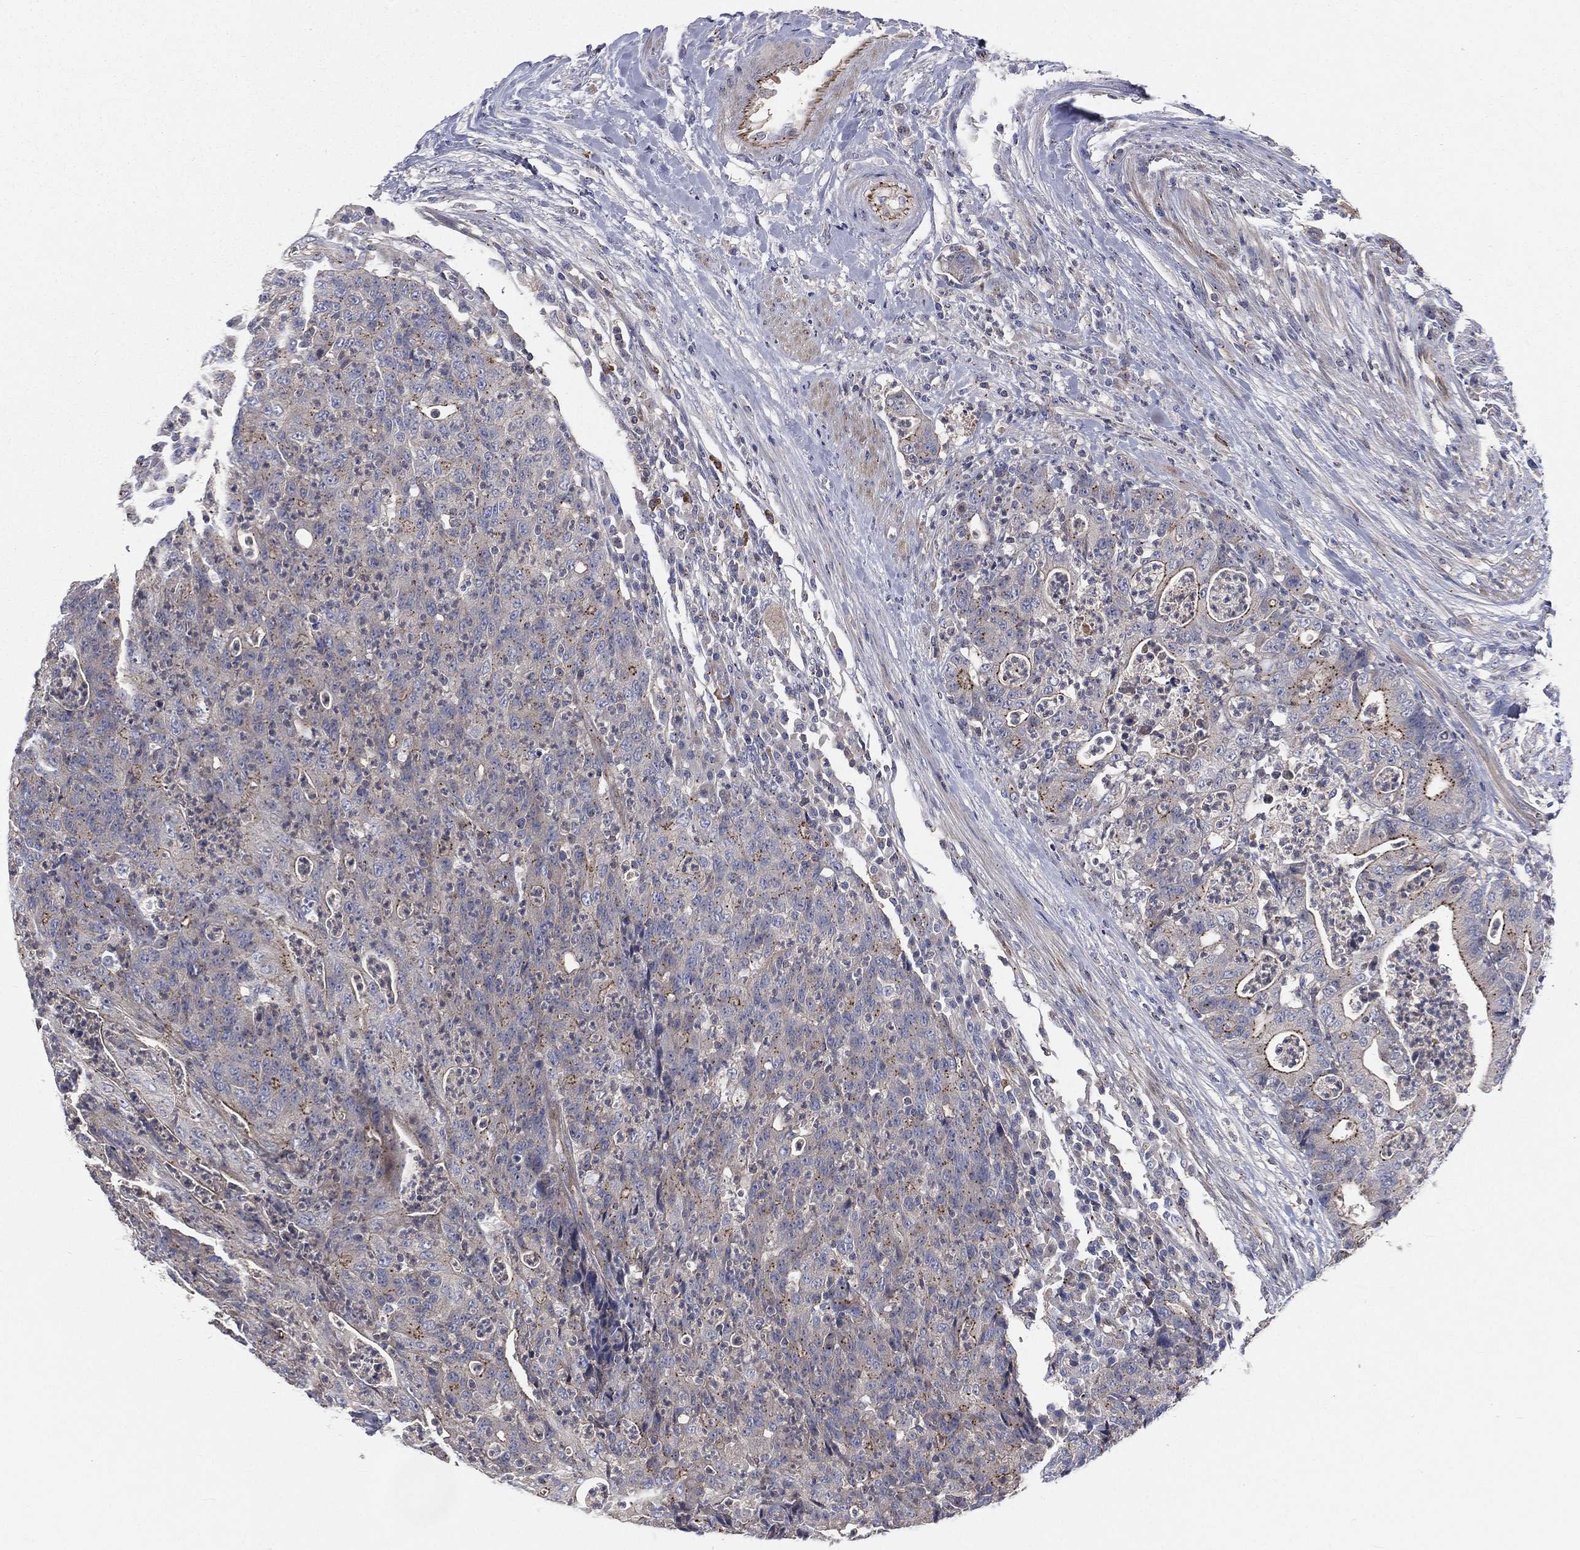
{"staining": {"intensity": "moderate", "quantity": "<25%", "location": "cytoplasmic/membranous"}, "tissue": "colorectal cancer", "cell_type": "Tumor cells", "image_type": "cancer", "snomed": [{"axis": "morphology", "description": "Adenocarcinoma, NOS"}, {"axis": "topography", "description": "Colon"}], "caption": "Protein expression analysis of human colorectal adenocarcinoma reveals moderate cytoplasmic/membranous expression in about <25% of tumor cells.", "gene": "CROCC", "patient": {"sex": "male", "age": 70}}